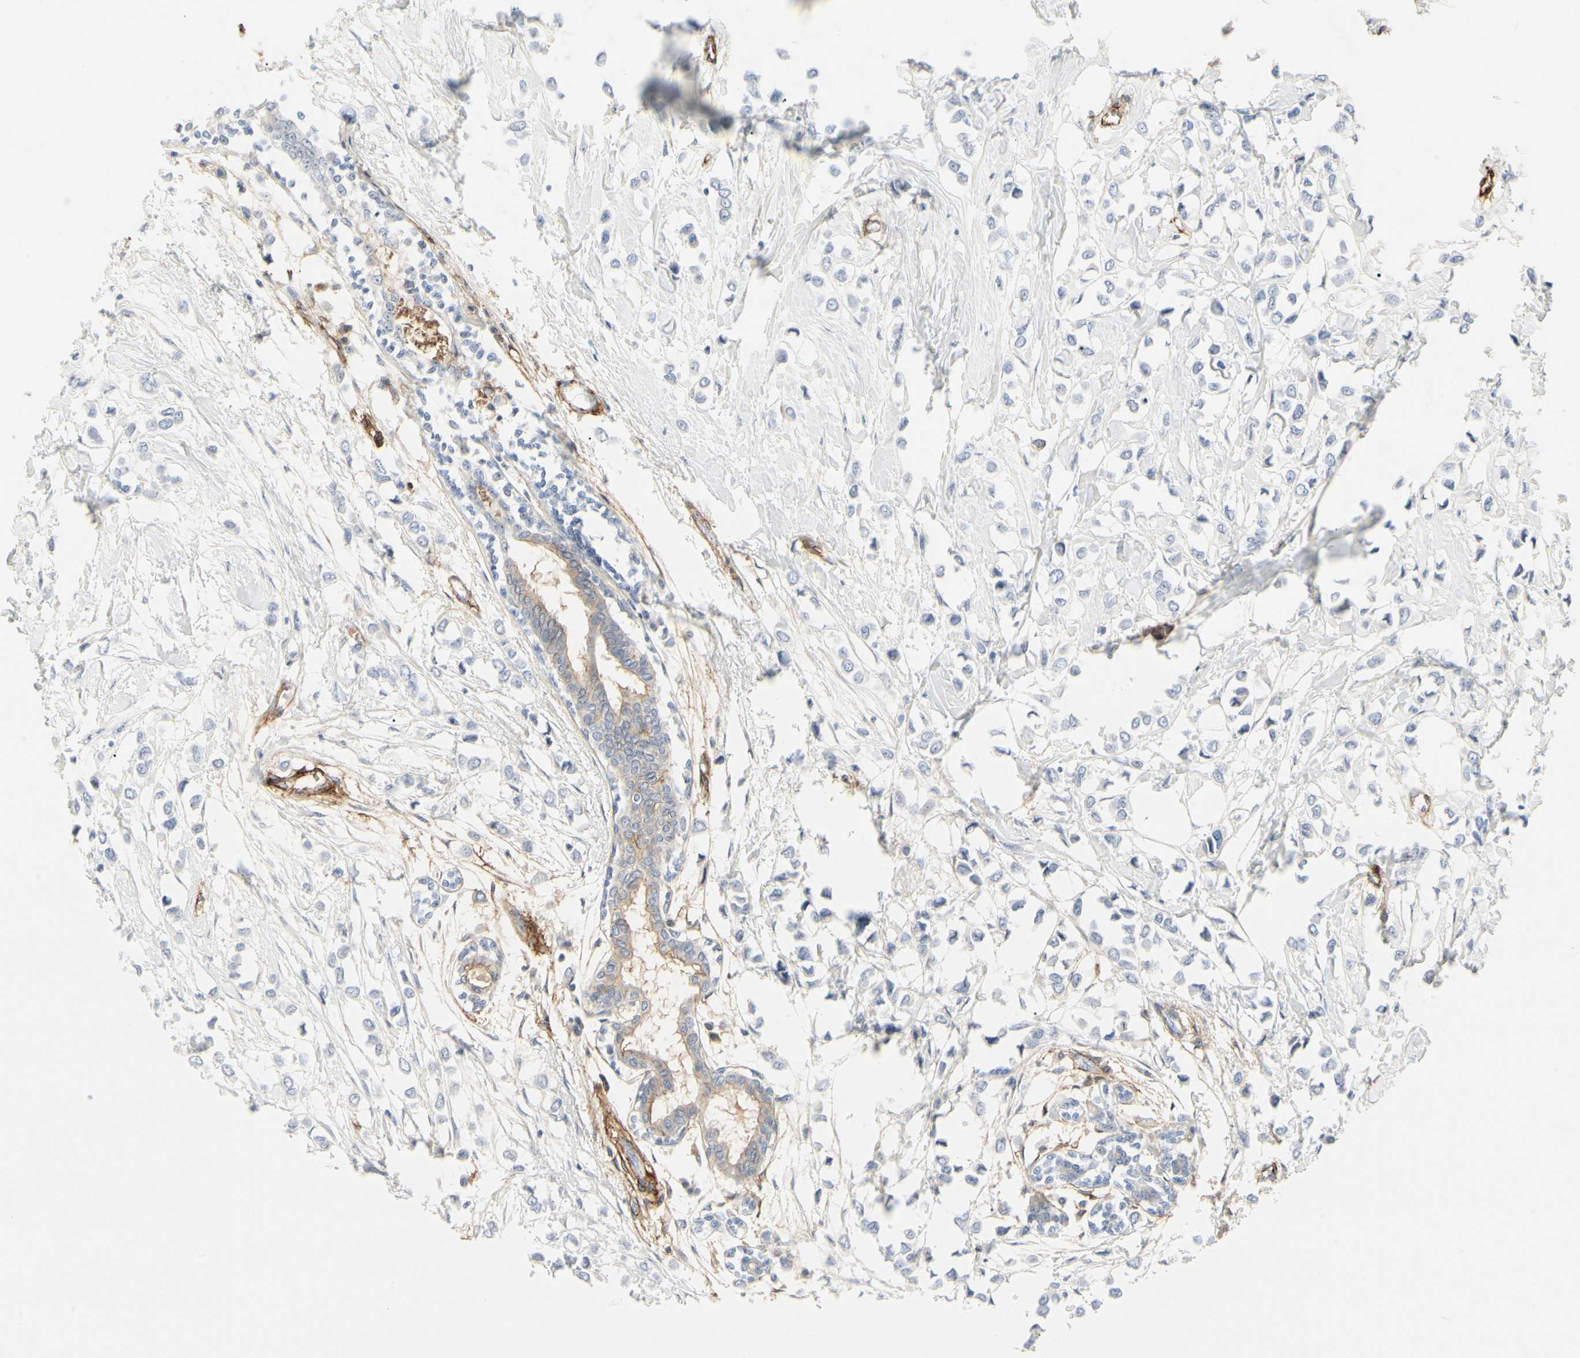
{"staining": {"intensity": "negative", "quantity": "none", "location": "none"}, "tissue": "breast cancer", "cell_type": "Tumor cells", "image_type": "cancer", "snomed": [{"axis": "morphology", "description": "Lobular carcinoma"}, {"axis": "topography", "description": "Breast"}], "caption": "Histopathology image shows no significant protein positivity in tumor cells of breast cancer (lobular carcinoma). The staining was performed using DAB to visualize the protein expression in brown, while the nuclei were stained in blue with hematoxylin (Magnification: 20x).", "gene": "GGT5", "patient": {"sex": "female", "age": 51}}